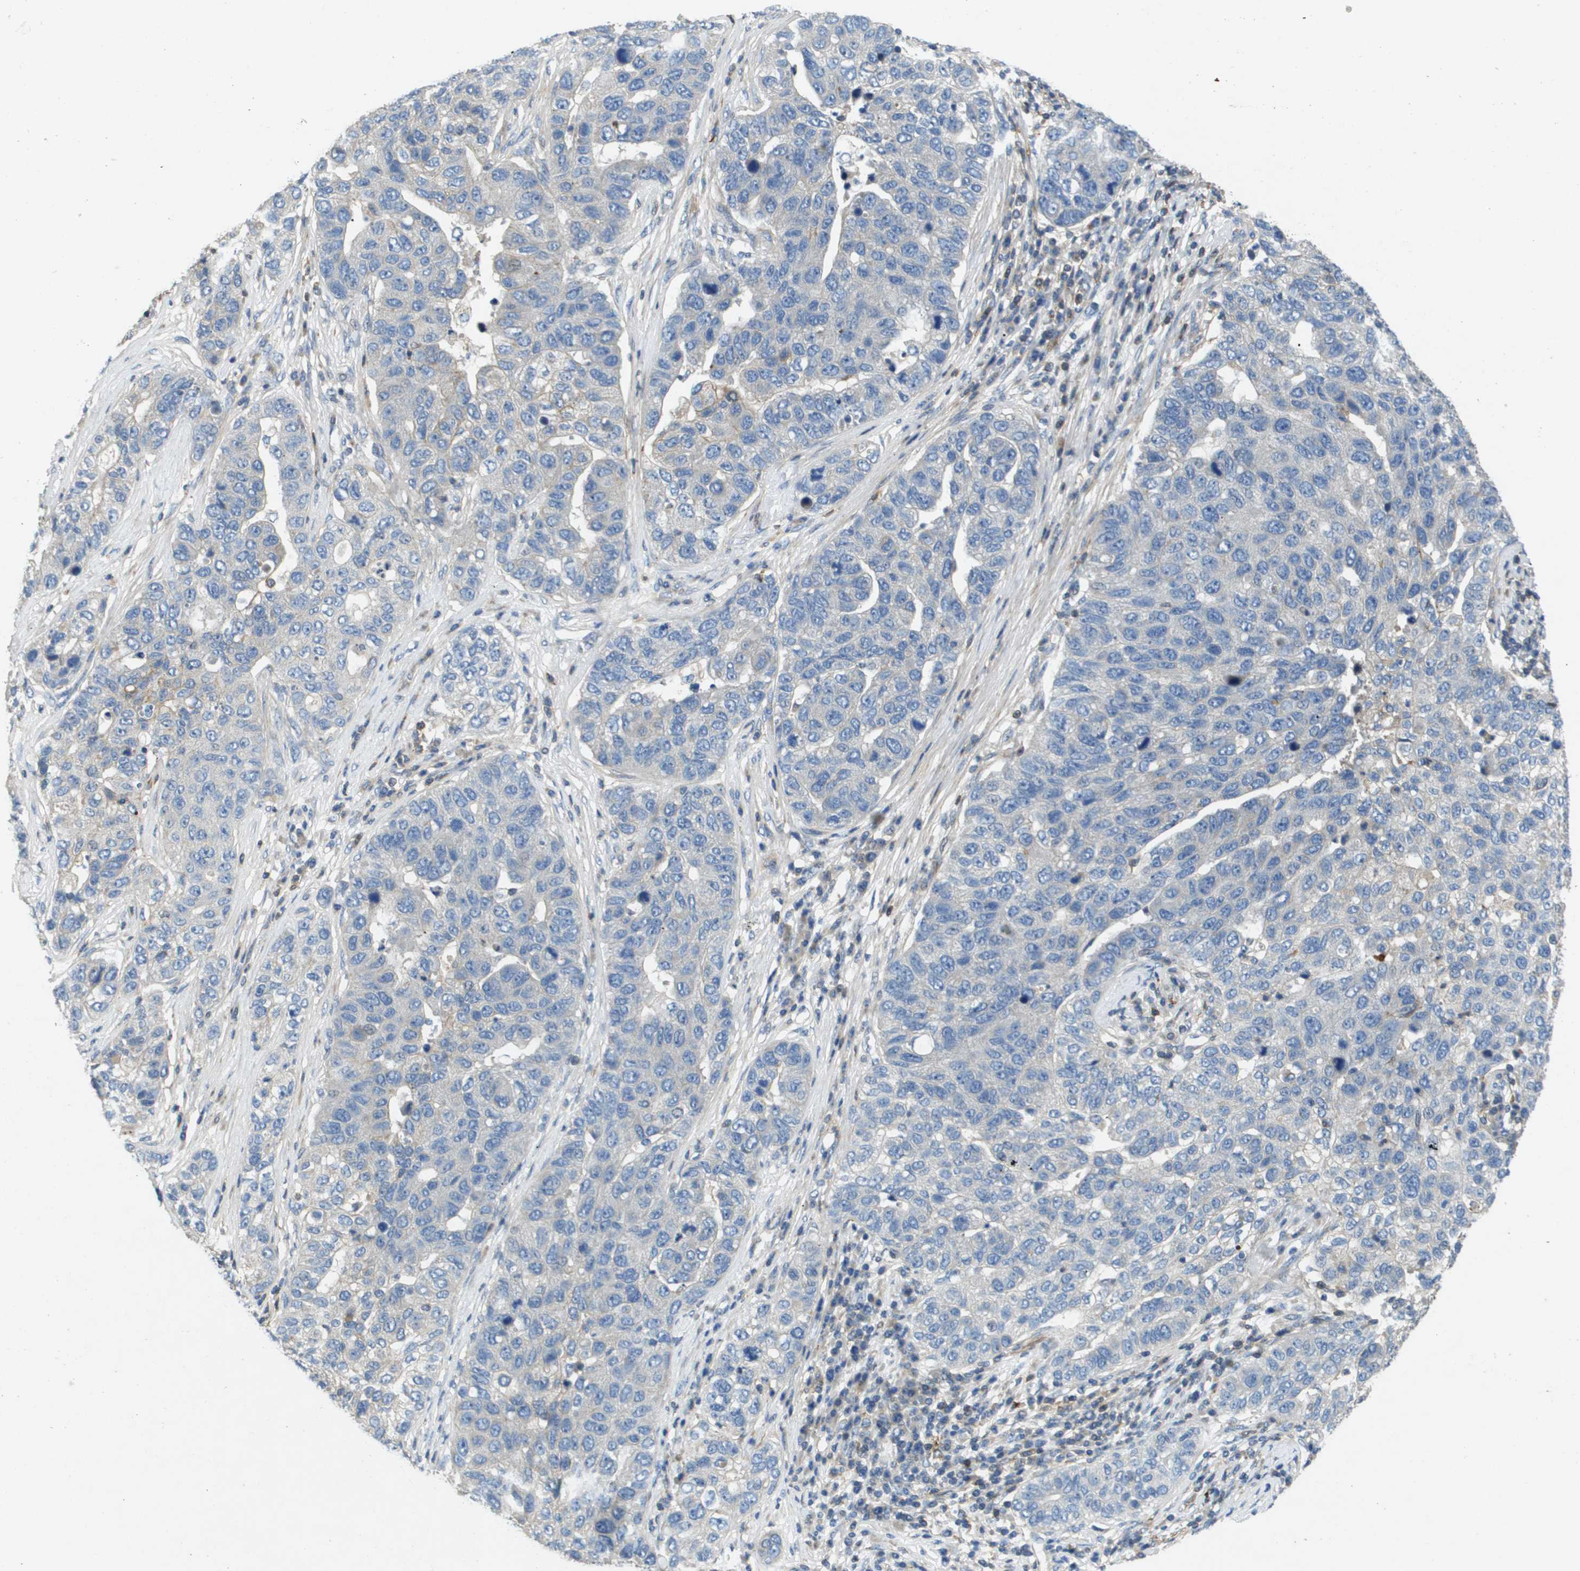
{"staining": {"intensity": "negative", "quantity": "none", "location": "none"}, "tissue": "pancreatic cancer", "cell_type": "Tumor cells", "image_type": "cancer", "snomed": [{"axis": "morphology", "description": "Adenocarcinoma, NOS"}, {"axis": "topography", "description": "Pancreas"}], "caption": "High power microscopy photomicrograph of an immunohistochemistry image of pancreatic cancer (adenocarcinoma), revealing no significant positivity in tumor cells. Brightfield microscopy of immunohistochemistry (IHC) stained with DAB (brown) and hematoxylin (blue), captured at high magnification.", "gene": "SCN4B", "patient": {"sex": "female", "age": 61}}